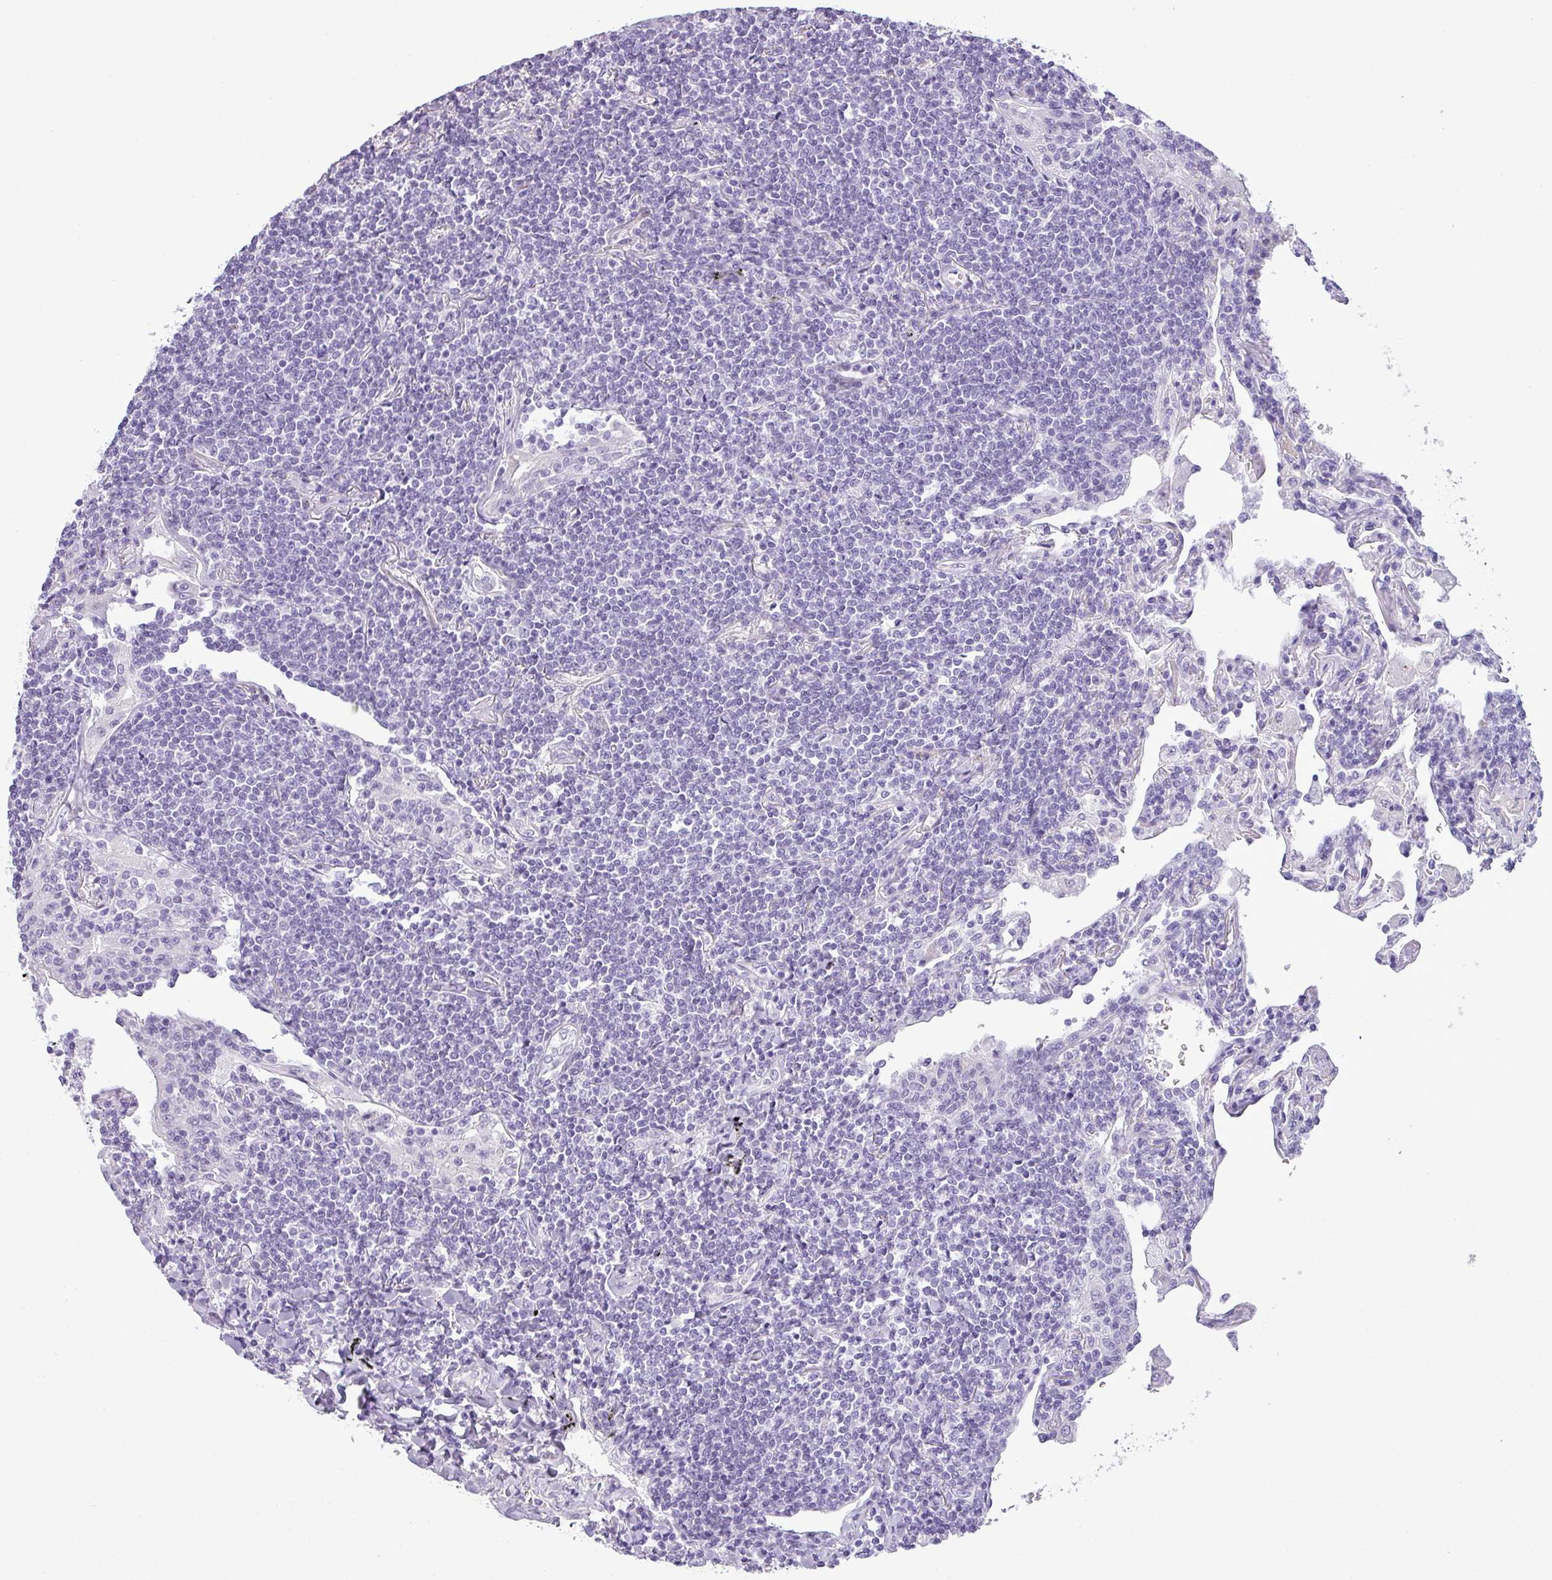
{"staining": {"intensity": "negative", "quantity": "none", "location": "none"}, "tissue": "lymphoma", "cell_type": "Tumor cells", "image_type": "cancer", "snomed": [{"axis": "morphology", "description": "Malignant lymphoma, non-Hodgkin's type, Low grade"}, {"axis": "topography", "description": "Lung"}], "caption": "There is no significant staining in tumor cells of lymphoma. (DAB (3,3'-diaminobenzidine) immunohistochemistry with hematoxylin counter stain).", "gene": "CDH16", "patient": {"sex": "female", "age": 71}}